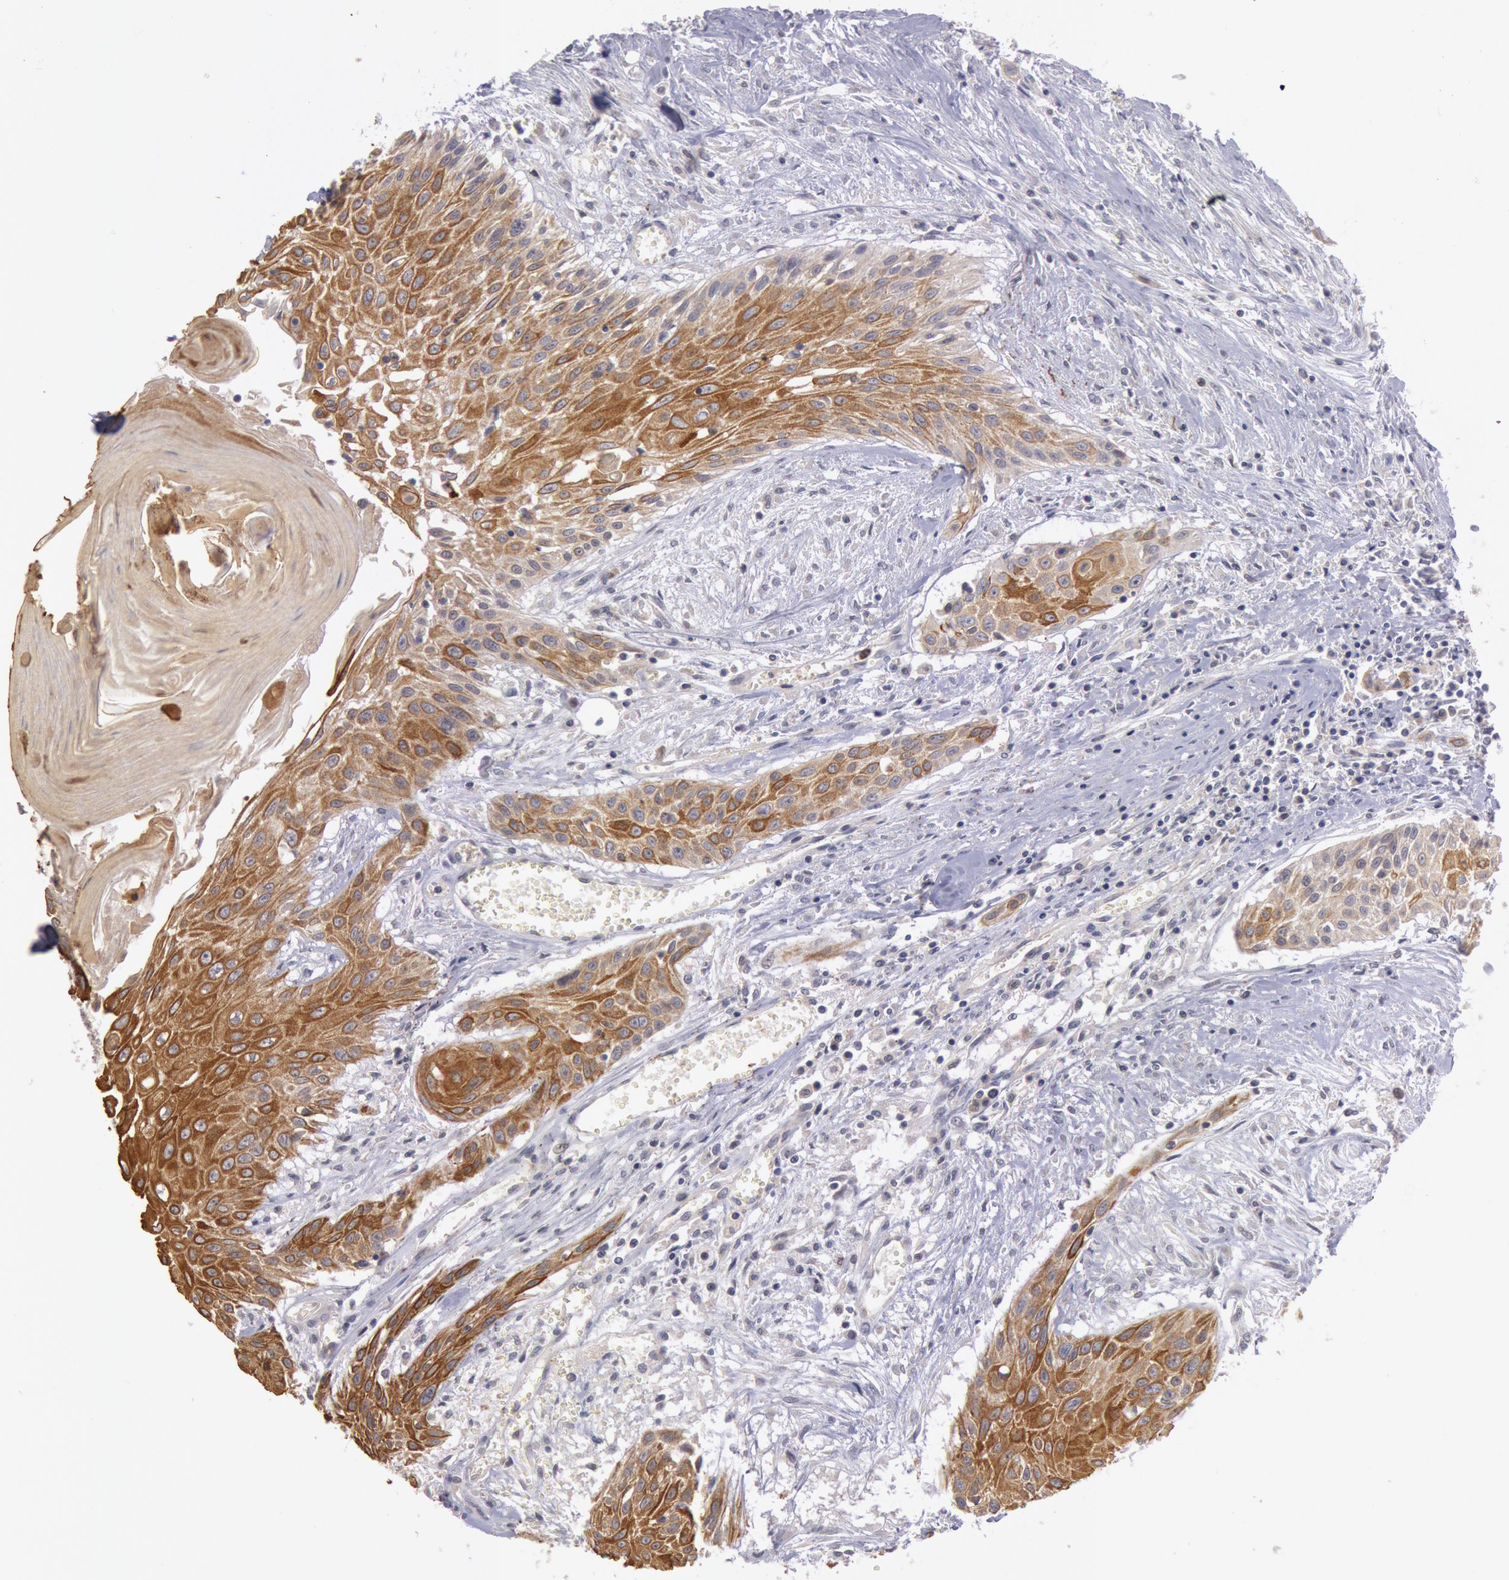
{"staining": {"intensity": "strong", "quantity": ">75%", "location": "cytoplasmic/membranous"}, "tissue": "head and neck cancer", "cell_type": "Tumor cells", "image_type": "cancer", "snomed": [{"axis": "morphology", "description": "Squamous cell carcinoma, NOS"}, {"axis": "morphology", "description": "Squamous cell carcinoma, metastatic, NOS"}, {"axis": "topography", "description": "Lymph node"}, {"axis": "topography", "description": "Salivary gland"}, {"axis": "topography", "description": "Head-Neck"}], "caption": "IHC histopathology image of metastatic squamous cell carcinoma (head and neck) stained for a protein (brown), which exhibits high levels of strong cytoplasmic/membranous expression in approximately >75% of tumor cells.", "gene": "PLA2G6", "patient": {"sex": "female", "age": 74}}